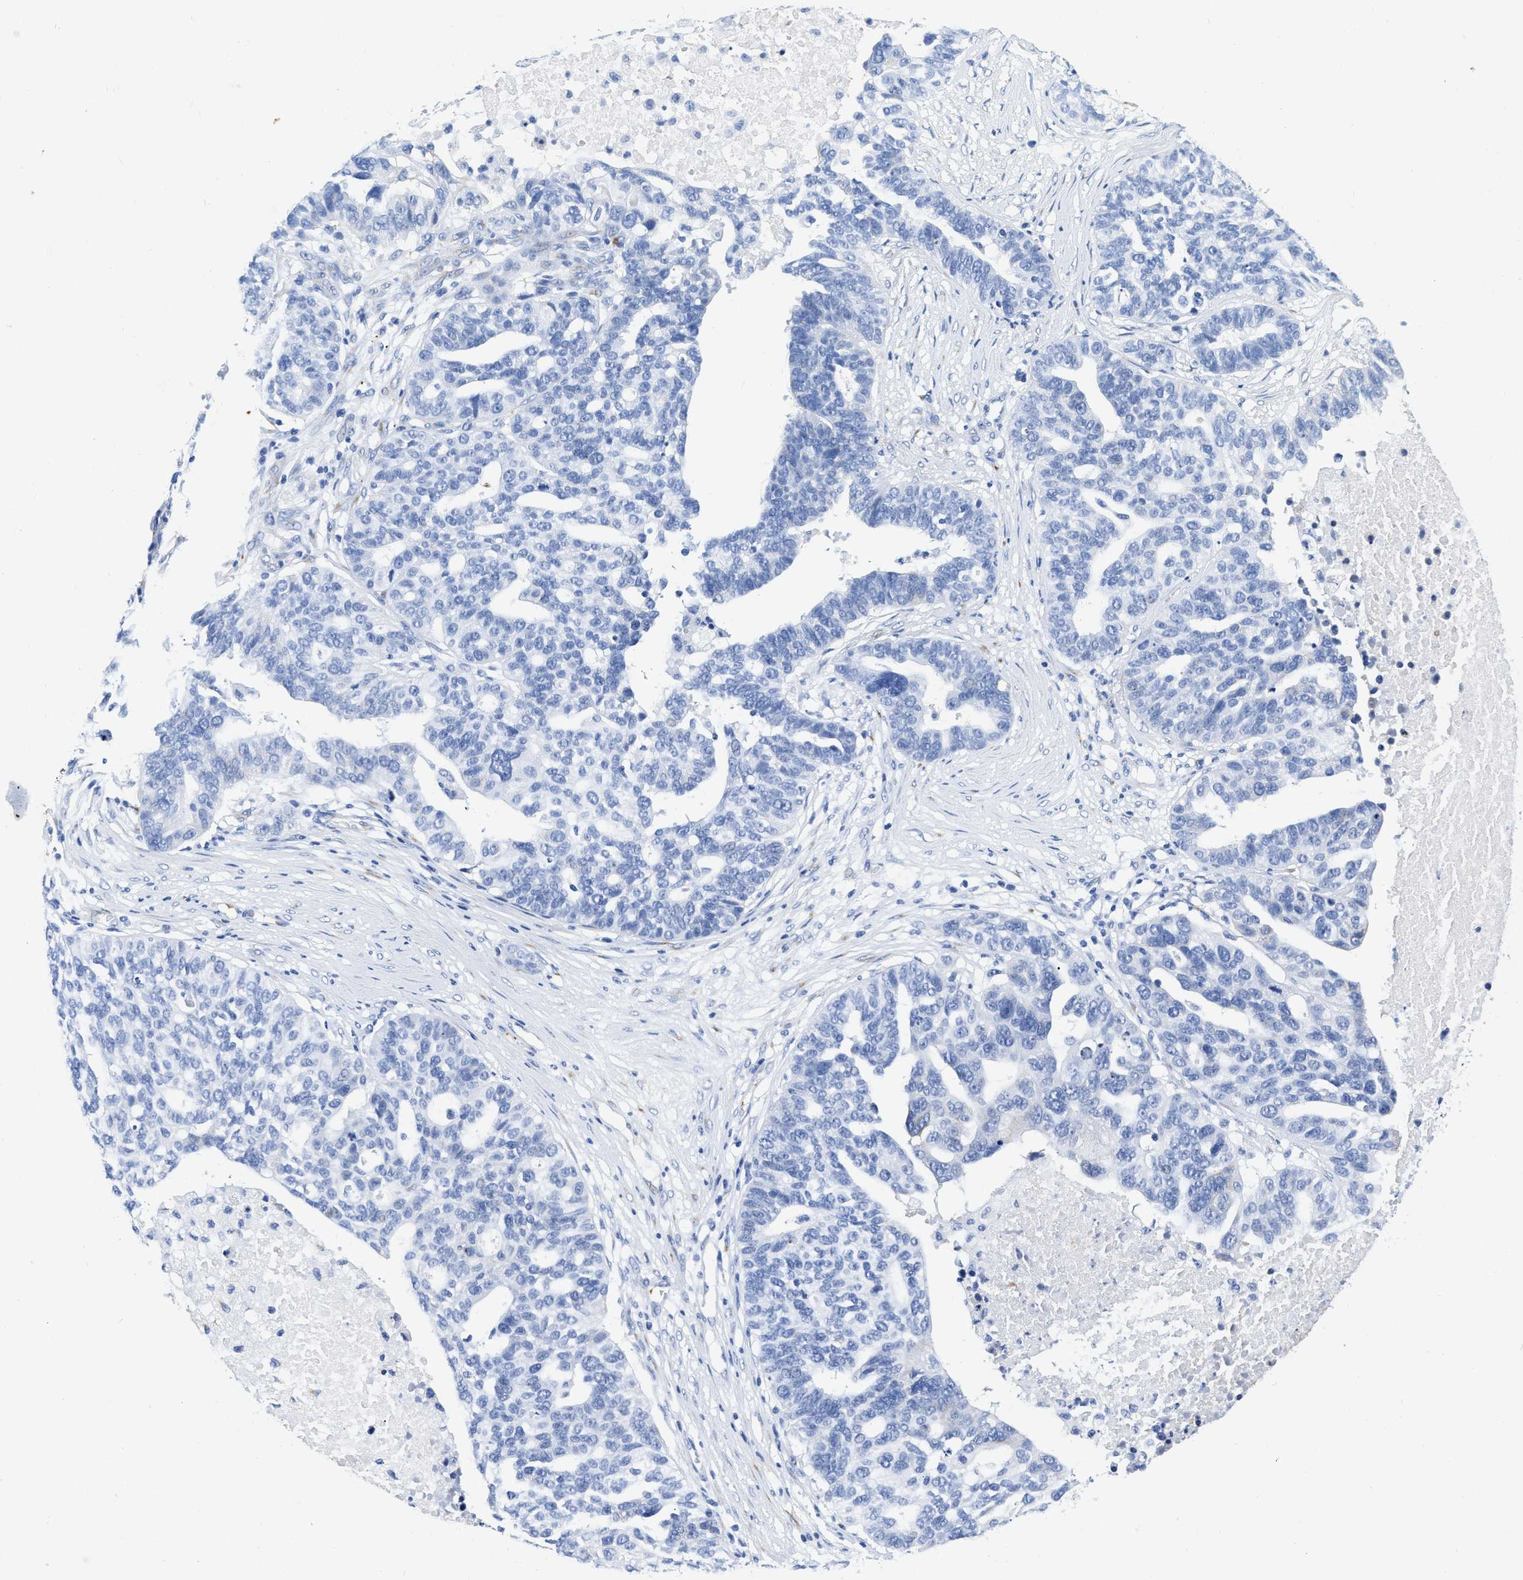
{"staining": {"intensity": "negative", "quantity": "none", "location": "none"}, "tissue": "ovarian cancer", "cell_type": "Tumor cells", "image_type": "cancer", "snomed": [{"axis": "morphology", "description": "Cystadenocarcinoma, serous, NOS"}, {"axis": "topography", "description": "Ovary"}], "caption": "This is an immunohistochemistry micrograph of serous cystadenocarcinoma (ovarian). There is no staining in tumor cells.", "gene": "TVP23B", "patient": {"sex": "female", "age": 59}}